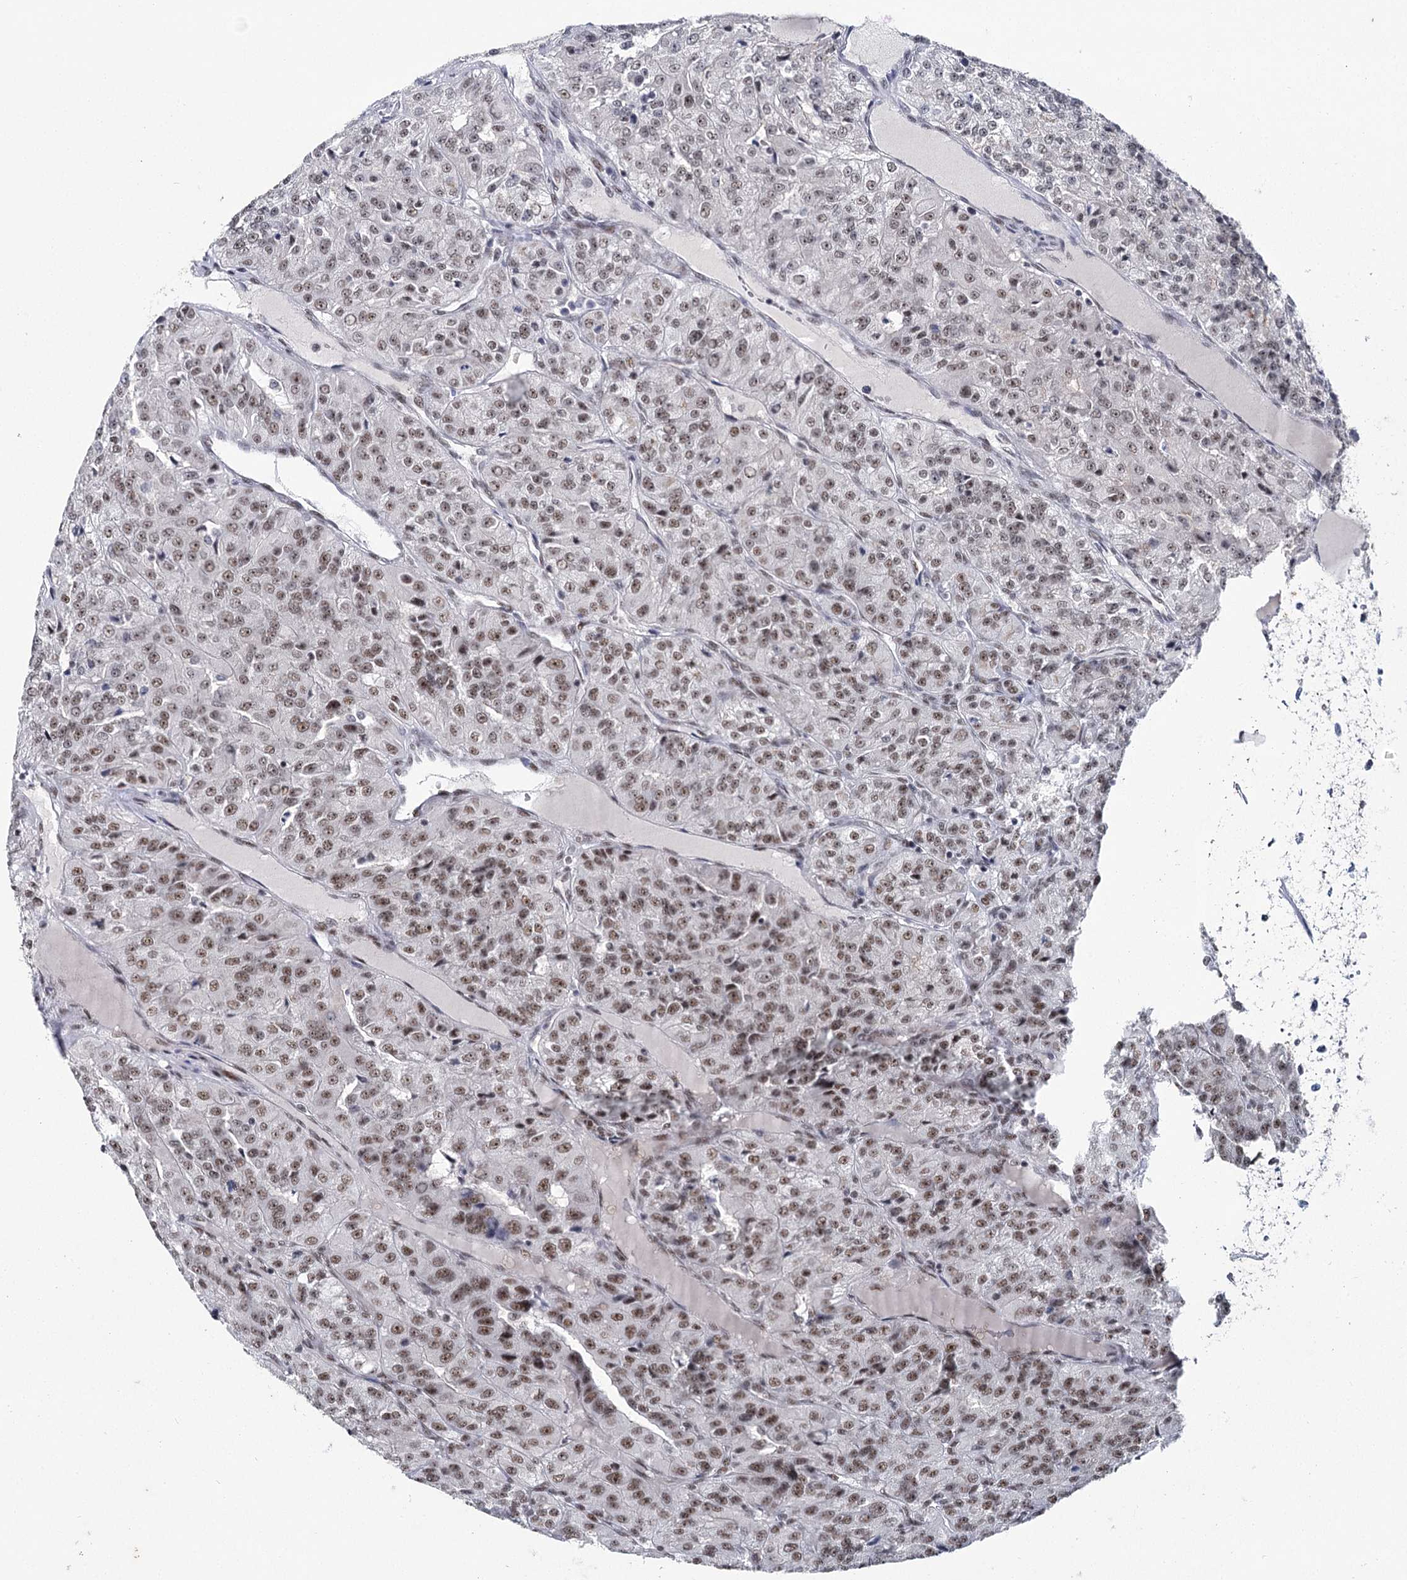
{"staining": {"intensity": "moderate", "quantity": ">75%", "location": "nuclear"}, "tissue": "renal cancer", "cell_type": "Tumor cells", "image_type": "cancer", "snomed": [{"axis": "morphology", "description": "Adenocarcinoma, NOS"}, {"axis": "topography", "description": "Kidney"}], "caption": "Immunohistochemistry of human renal adenocarcinoma reveals medium levels of moderate nuclear staining in approximately >75% of tumor cells.", "gene": "SCAF8", "patient": {"sex": "female", "age": 63}}